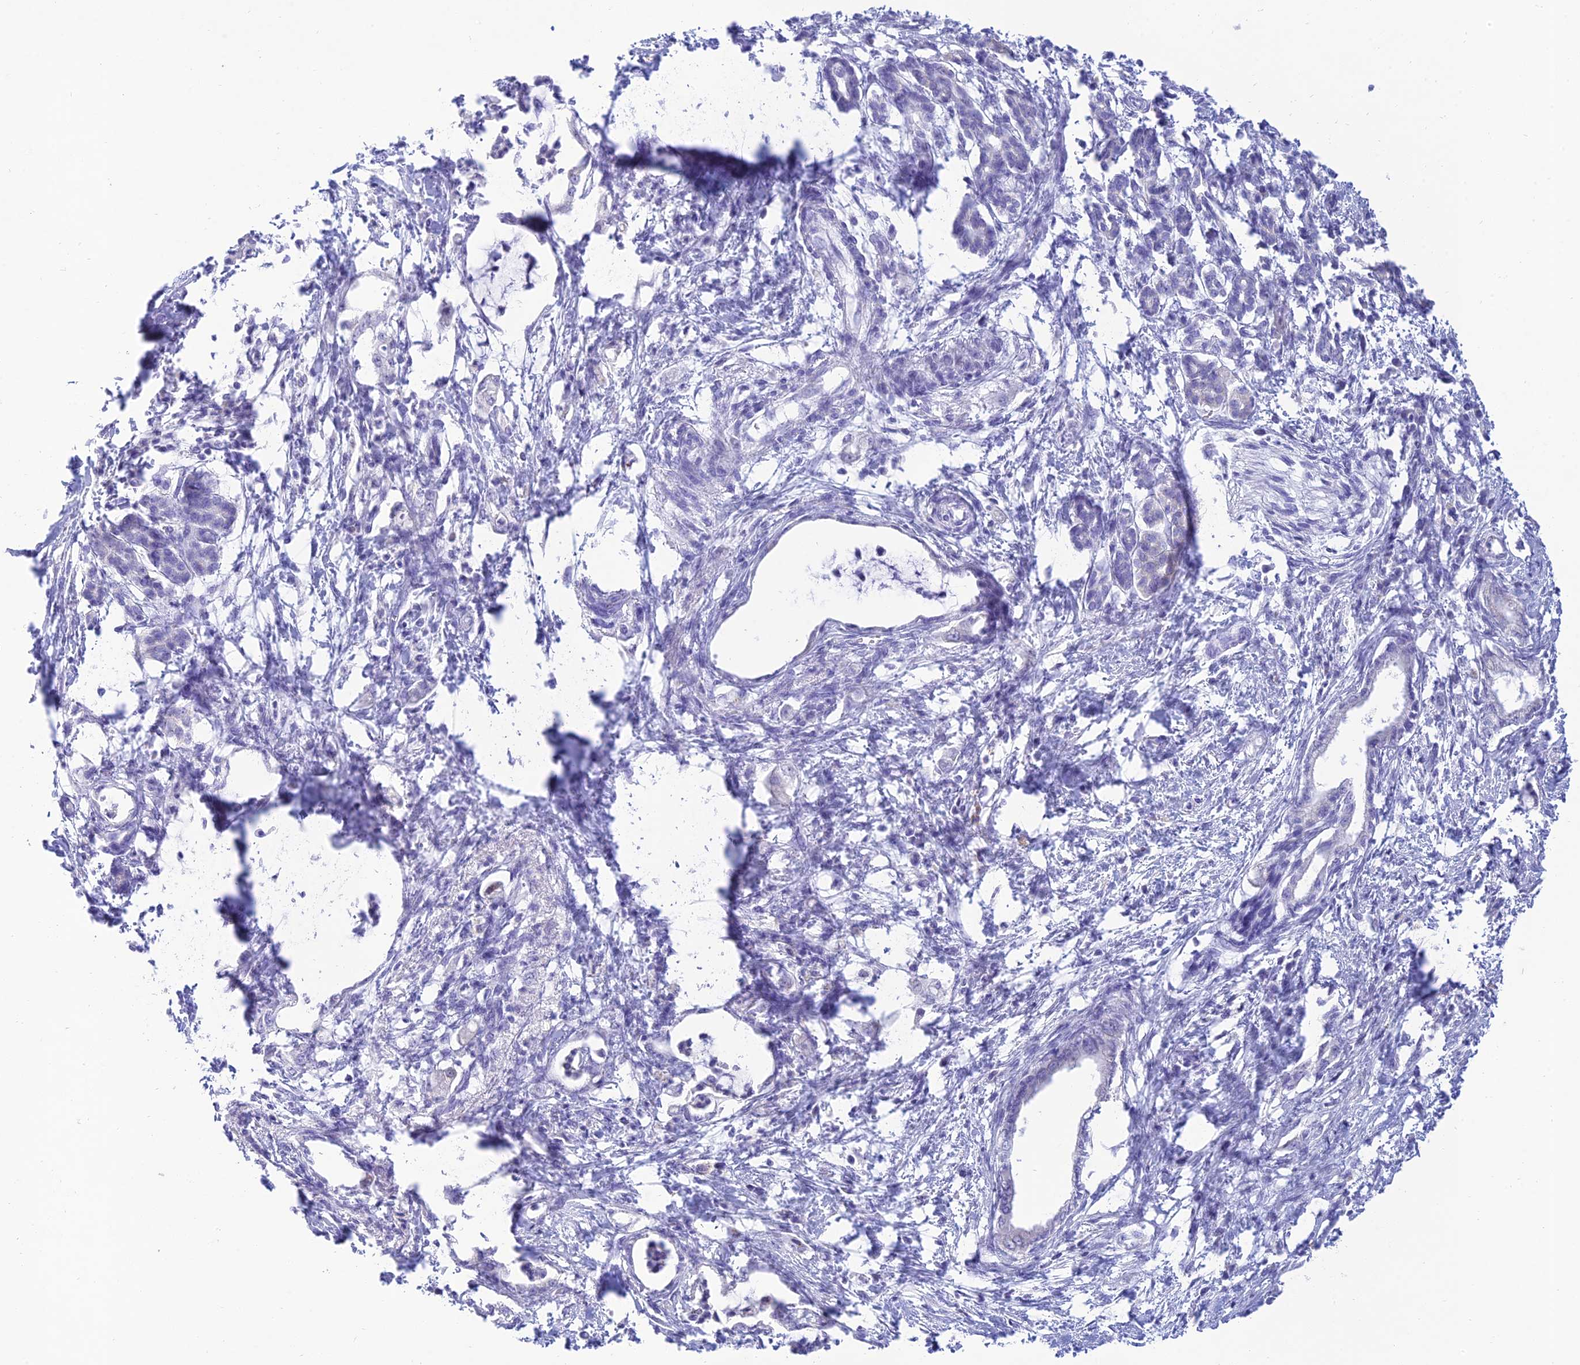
{"staining": {"intensity": "negative", "quantity": "none", "location": "none"}, "tissue": "pancreatic cancer", "cell_type": "Tumor cells", "image_type": "cancer", "snomed": [{"axis": "morphology", "description": "Adenocarcinoma, NOS"}, {"axis": "topography", "description": "Pancreas"}], "caption": "This photomicrograph is of pancreatic adenocarcinoma stained with immunohistochemistry (IHC) to label a protein in brown with the nuclei are counter-stained blue. There is no expression in tumor cells.", "gene": "MAL2", "patient": {"sex": "female", "age": 55}}